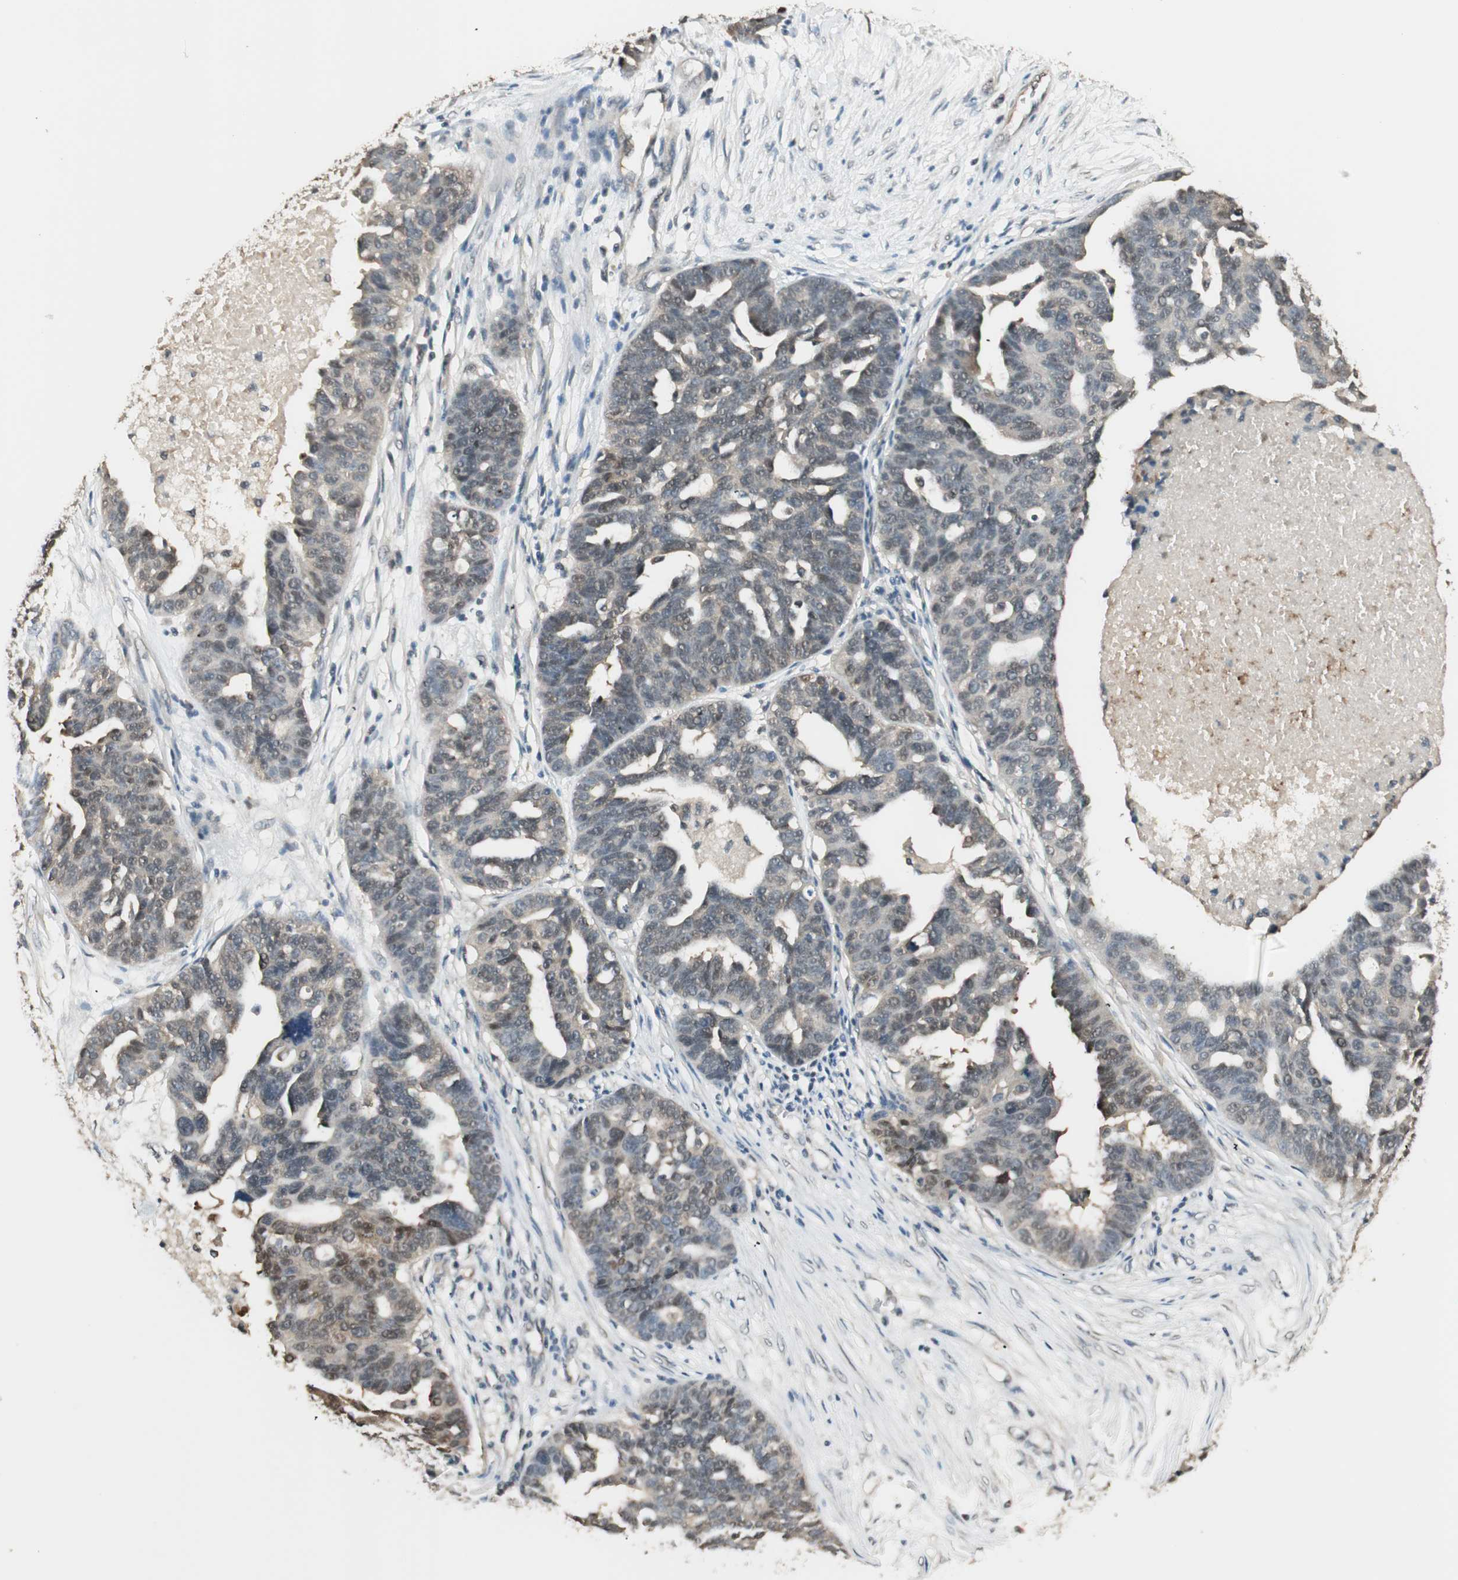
{"staining": {"intensity": "weak", "quantity": "25%-75%", "location": "nuclear"}, "tissue": "ovarian cancer", "cell_type": "Tumor cells", "image_type": "cancer", "snomed": [{"axis": "morphology", "description": "Cystadenocarcinoma, serous, NOS"}, {"axis": "topography", "description": "Ovary"}], "caption": "Ovarian serous cystadenocarcinoma stained with a brown dye demonstrates weak nuclear positive positivity in approximately 25%-75% of tumor cells.", "gene": "USP5", "patient": {"sex": "female", "age": 59}}